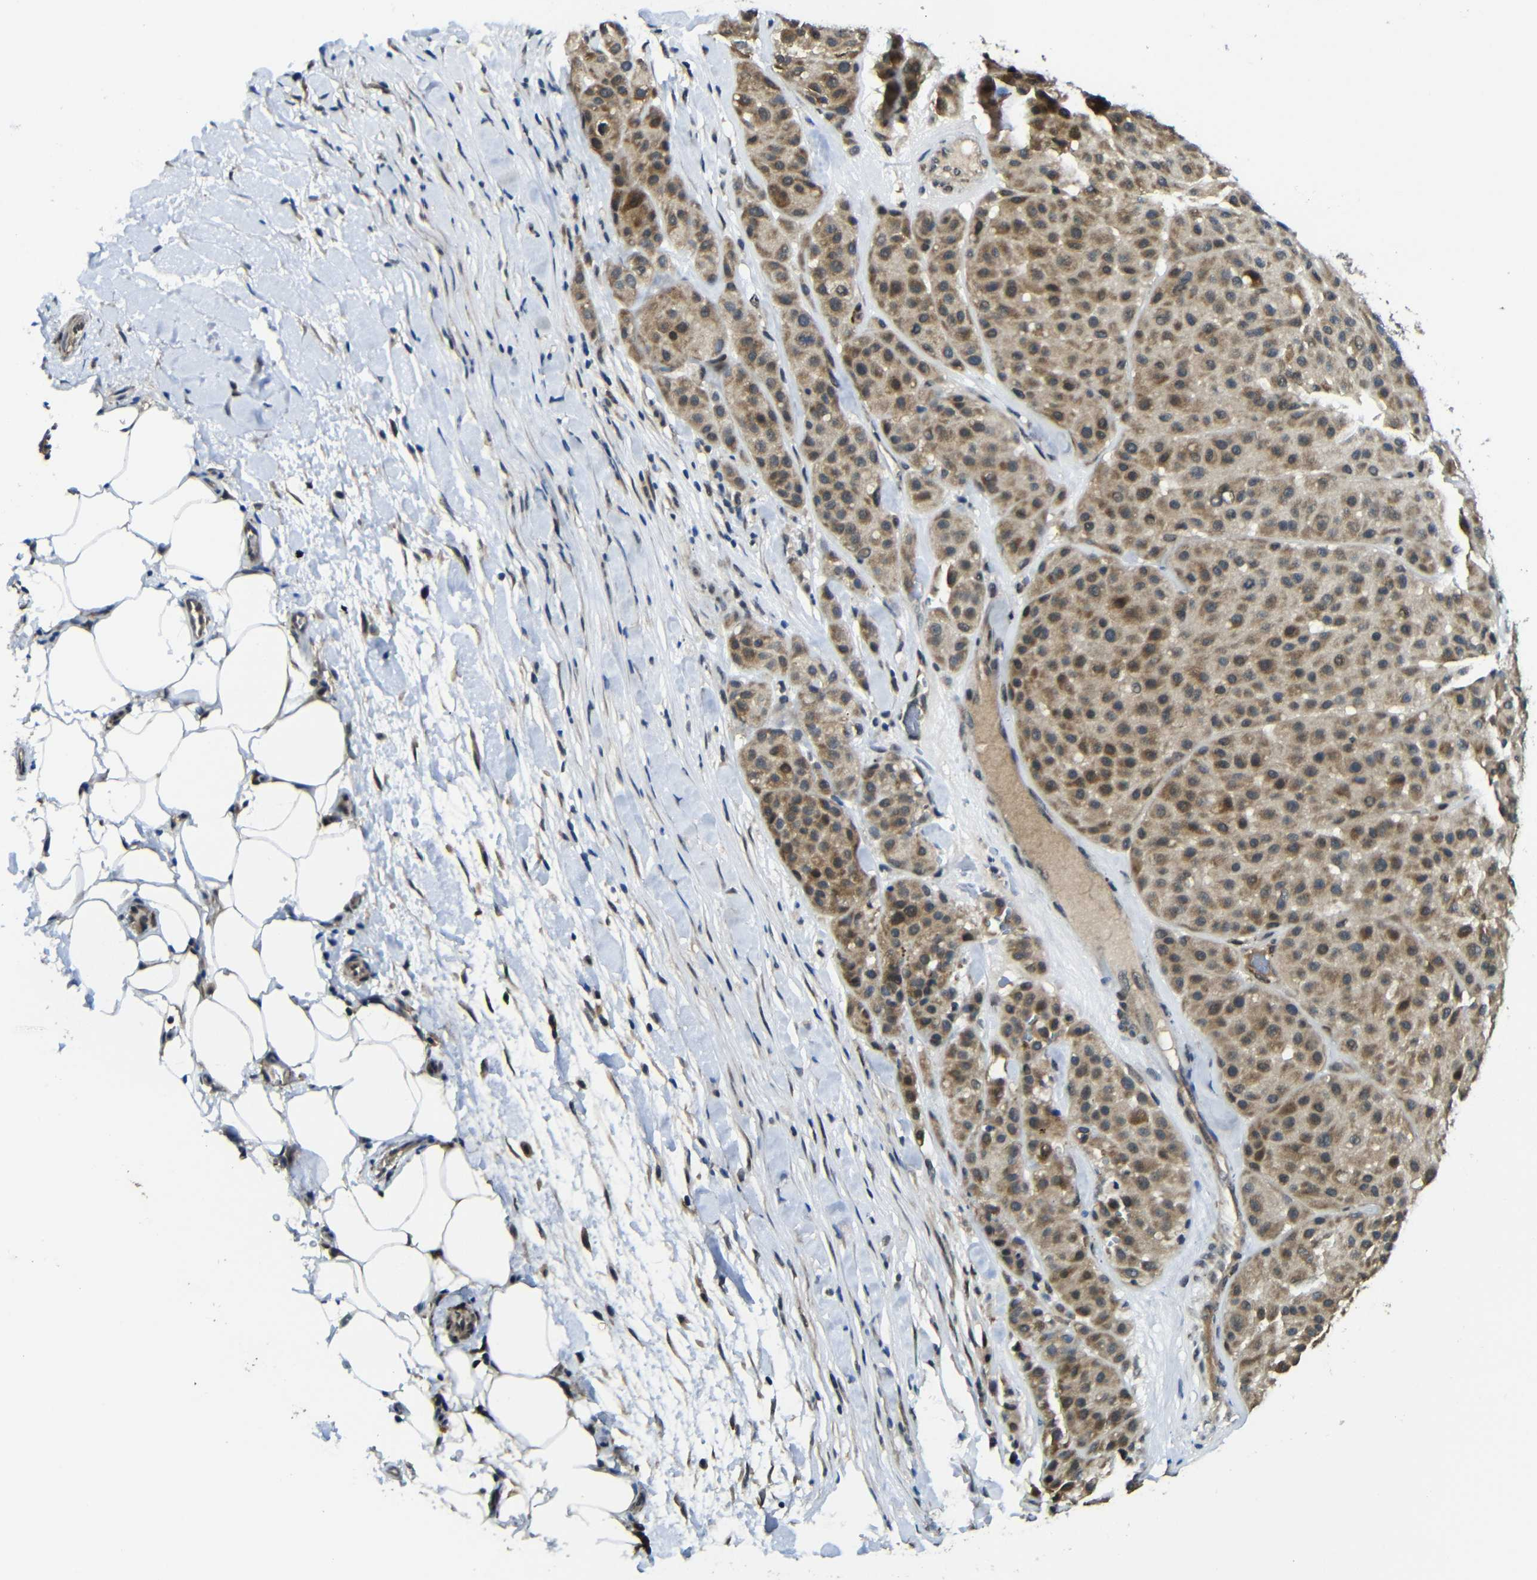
{"staining": {"intensity": "moderate", "quantity": "25%-75%", "location": "cytoplasmic/membranous,nuclear"}, "tissue": "melanoma", "cell_type": "Tumor cells", "image_type": "cancer", "snomed": [{"axis": "morphology", "description": "Normal tissue, NOS"}, {"axis": "morphology", "description": "Malignant melanoma, Metastatic site"}, {"axis": "topography", "description": "Skin"}], "caption": "Malignant melanoma (metastatic site) was stained to show a protein in brown. There is medium levels of moderate cytoplasmic/membranous and nuclear positivity in approximately 25%-75% of tumor cells.", "gene": "FAM172A", "patient": {"sex": "male", "age": 41}}